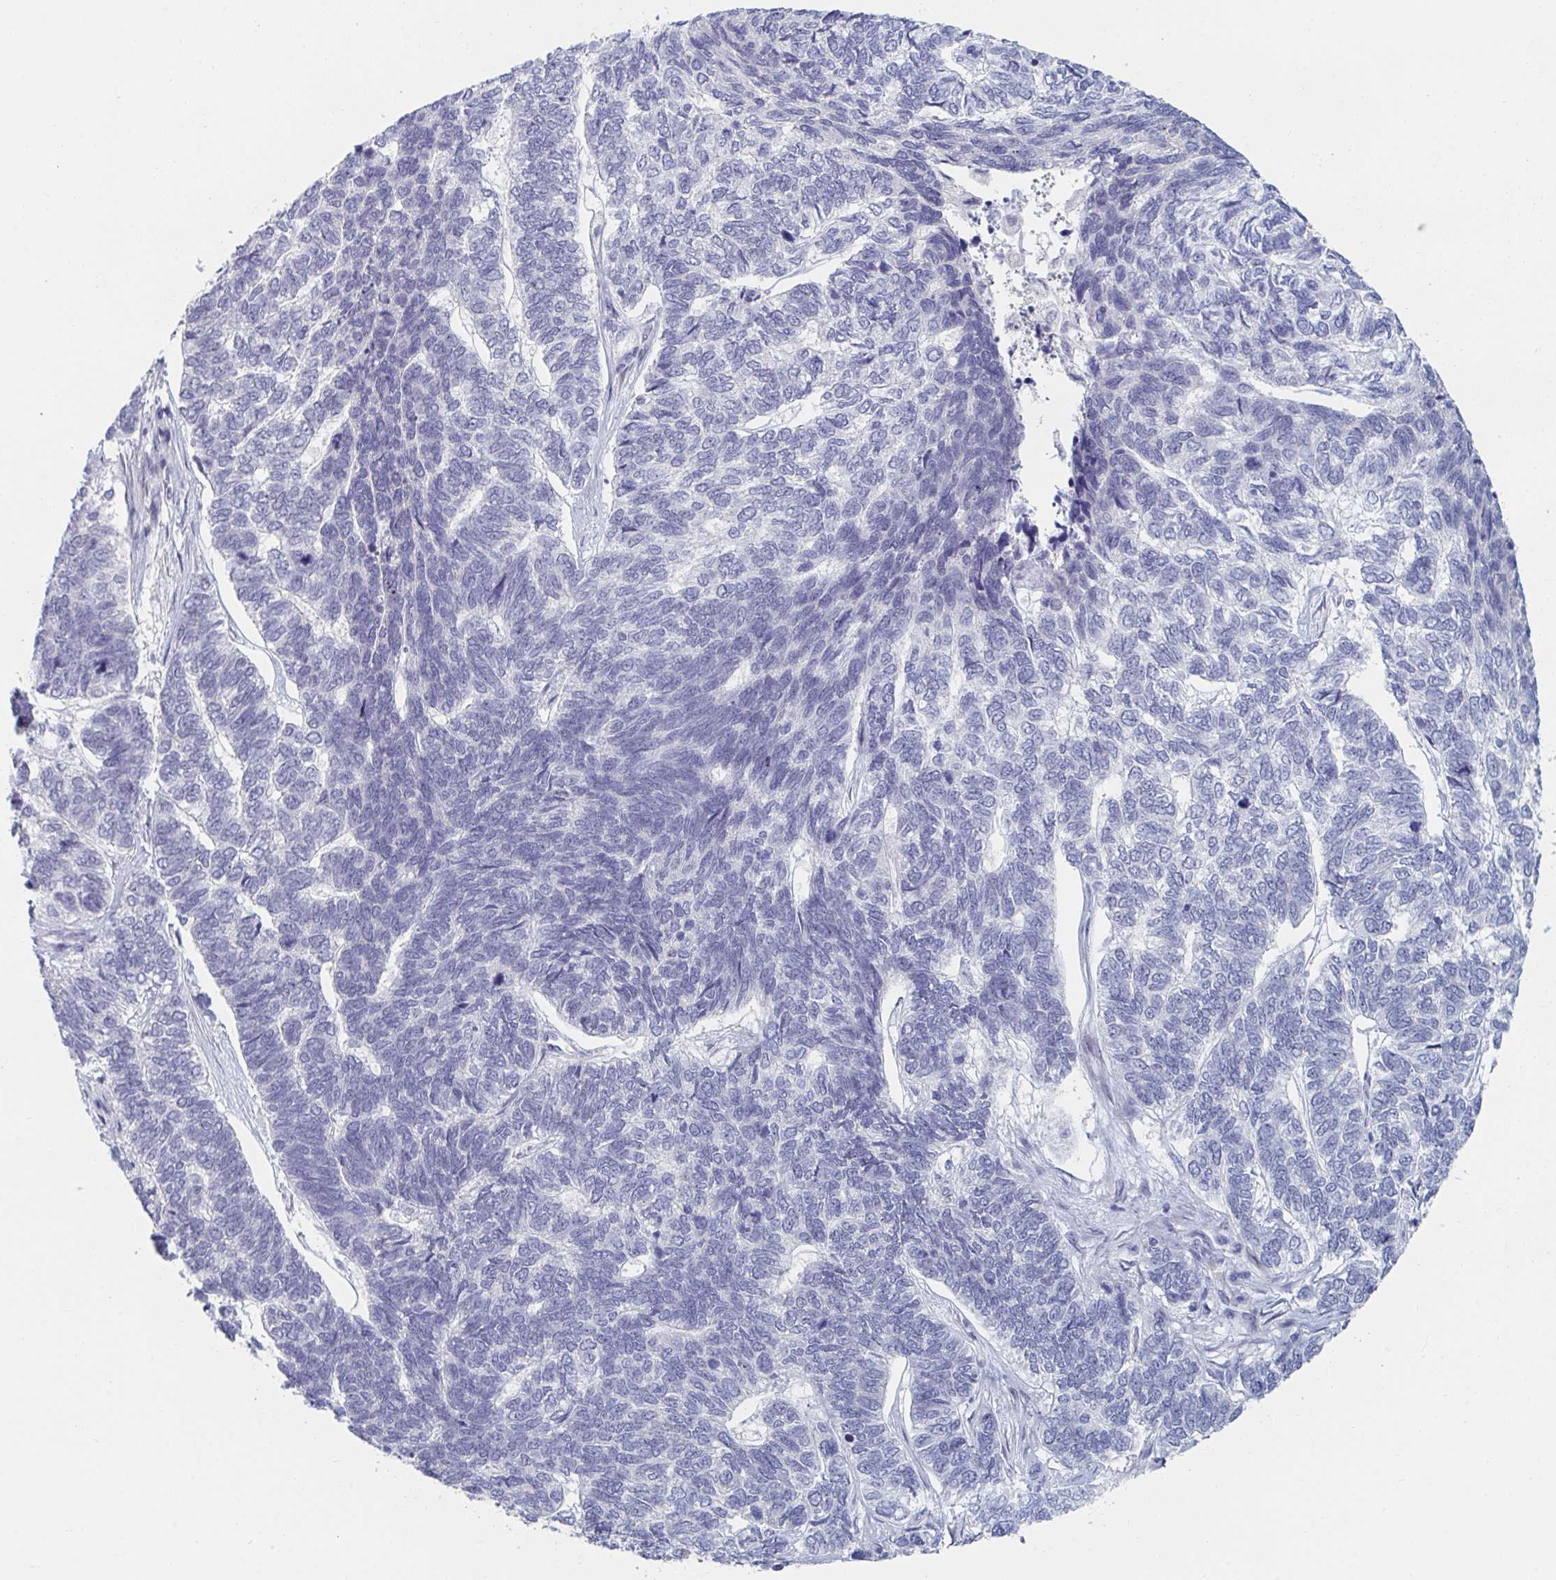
{"staining": {"intensity": "negative", "quantity": "none", "location": "none"}, "tissue": "skin cancer", "cell_type": "Tumor cells", "image_type": "cancer", "snomed": [{"axis": "morphology", "description": "Basal cell carcinoma"}, {"axis": "topography", "description": "Skin"}], "caption": "Immunohistochemical staining of skin cancer displays no significant staining in tumor cells. Nuclei are stained in blue.", "gene": "NR1H2", "patient": {"sex": "female", "age": 65}}